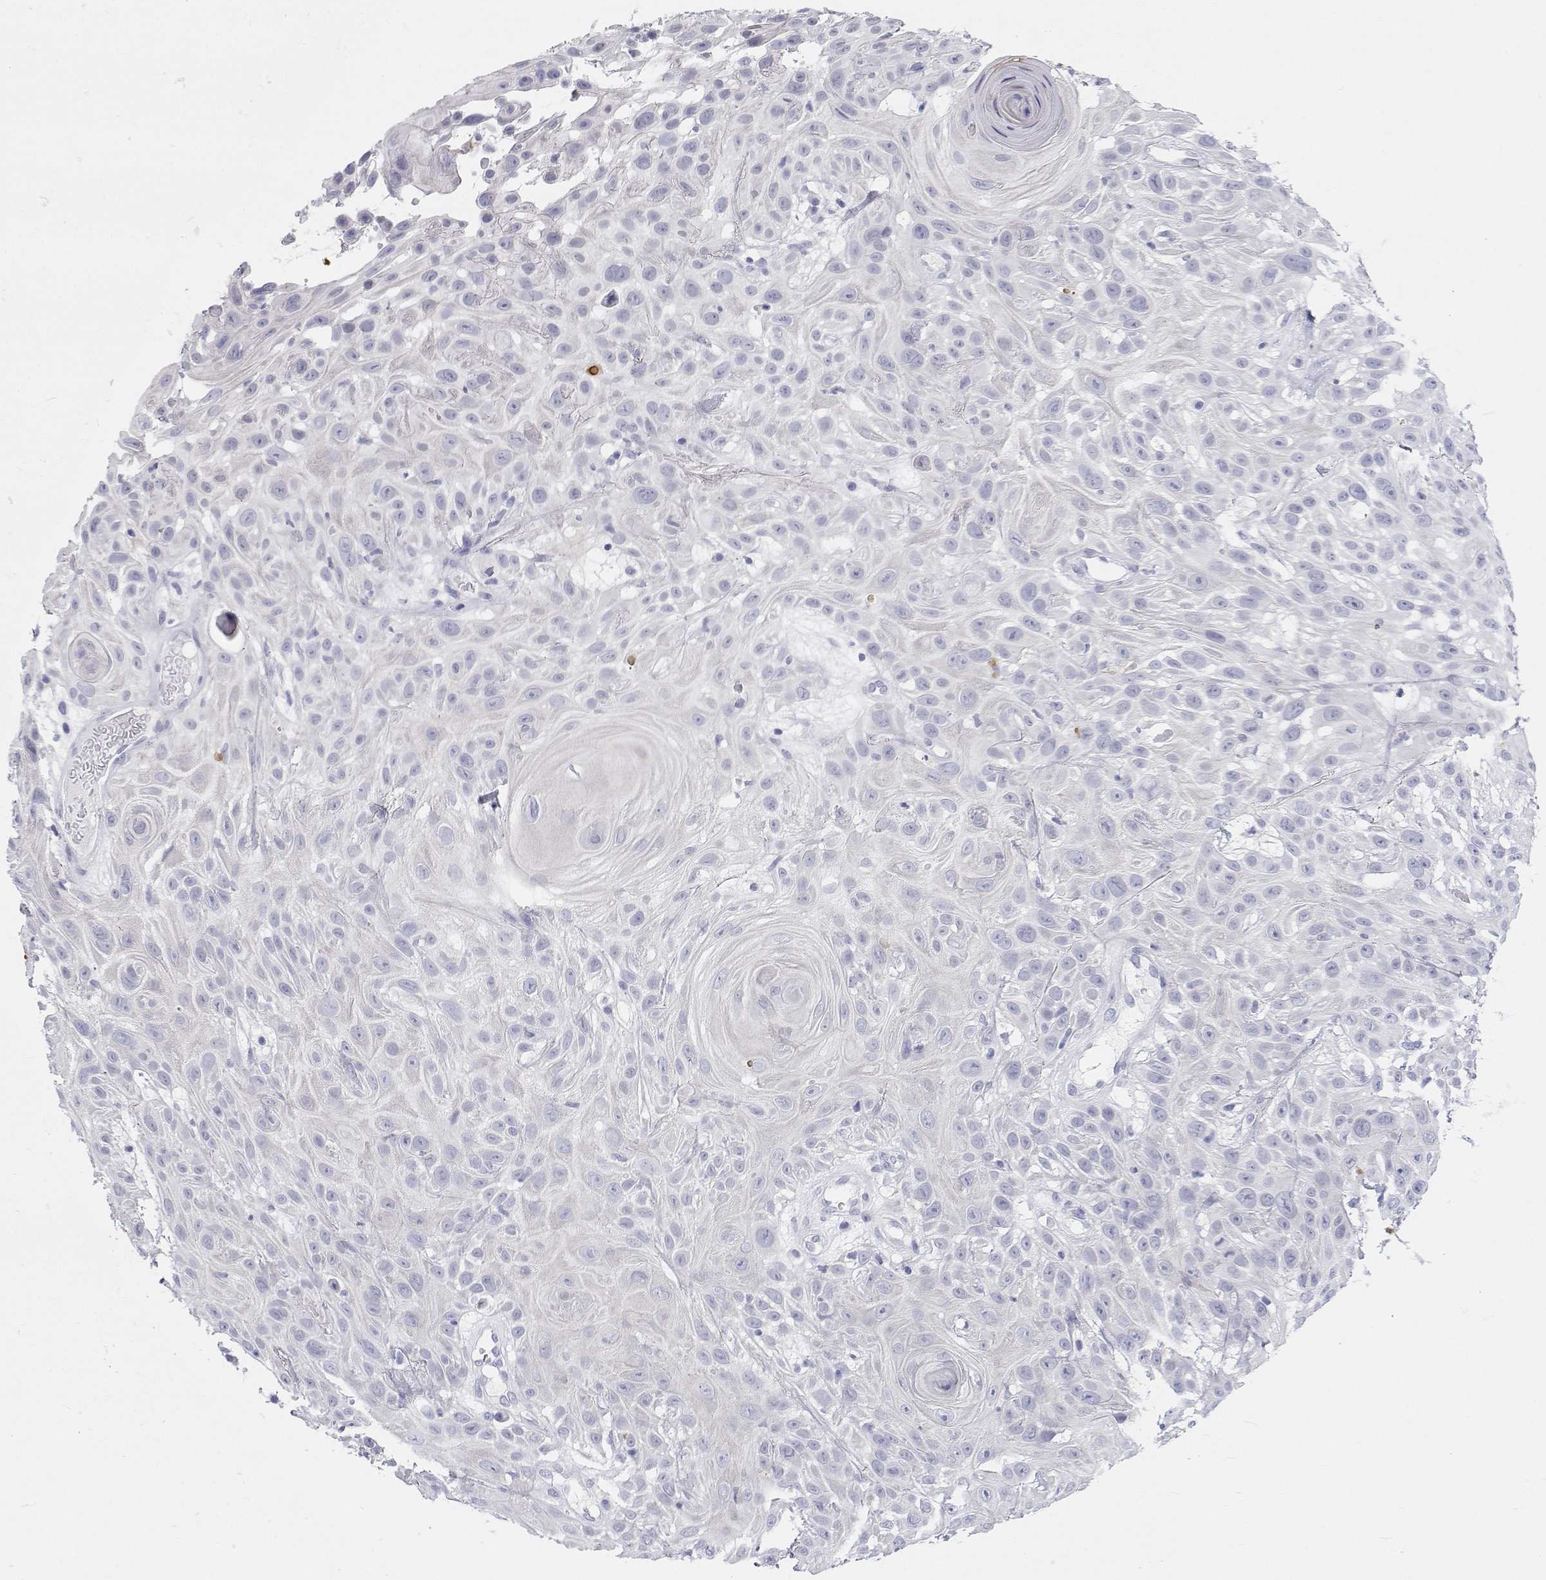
{"staining": {"intensity": "negative", "quantity": "none", "location": "none"}, "tissue": "skin cancer", "cell_type": "Tumor cells", "image_type": "cancer", "snomed": [{"axis": "morphology", "description": "Squamous cell carcinoma, NOS"}, {"axis": "topography", "description": "Skin"}], "caption": "Immunohistochemistry (IHC) of skin cancer (squamous cell carcinoma) displays no expression in tumor cells. (Brightfield microscopy of DAB IHC at high magnification).", "gene": "TTN", "patient": {"sex": "male", "age": 82}}